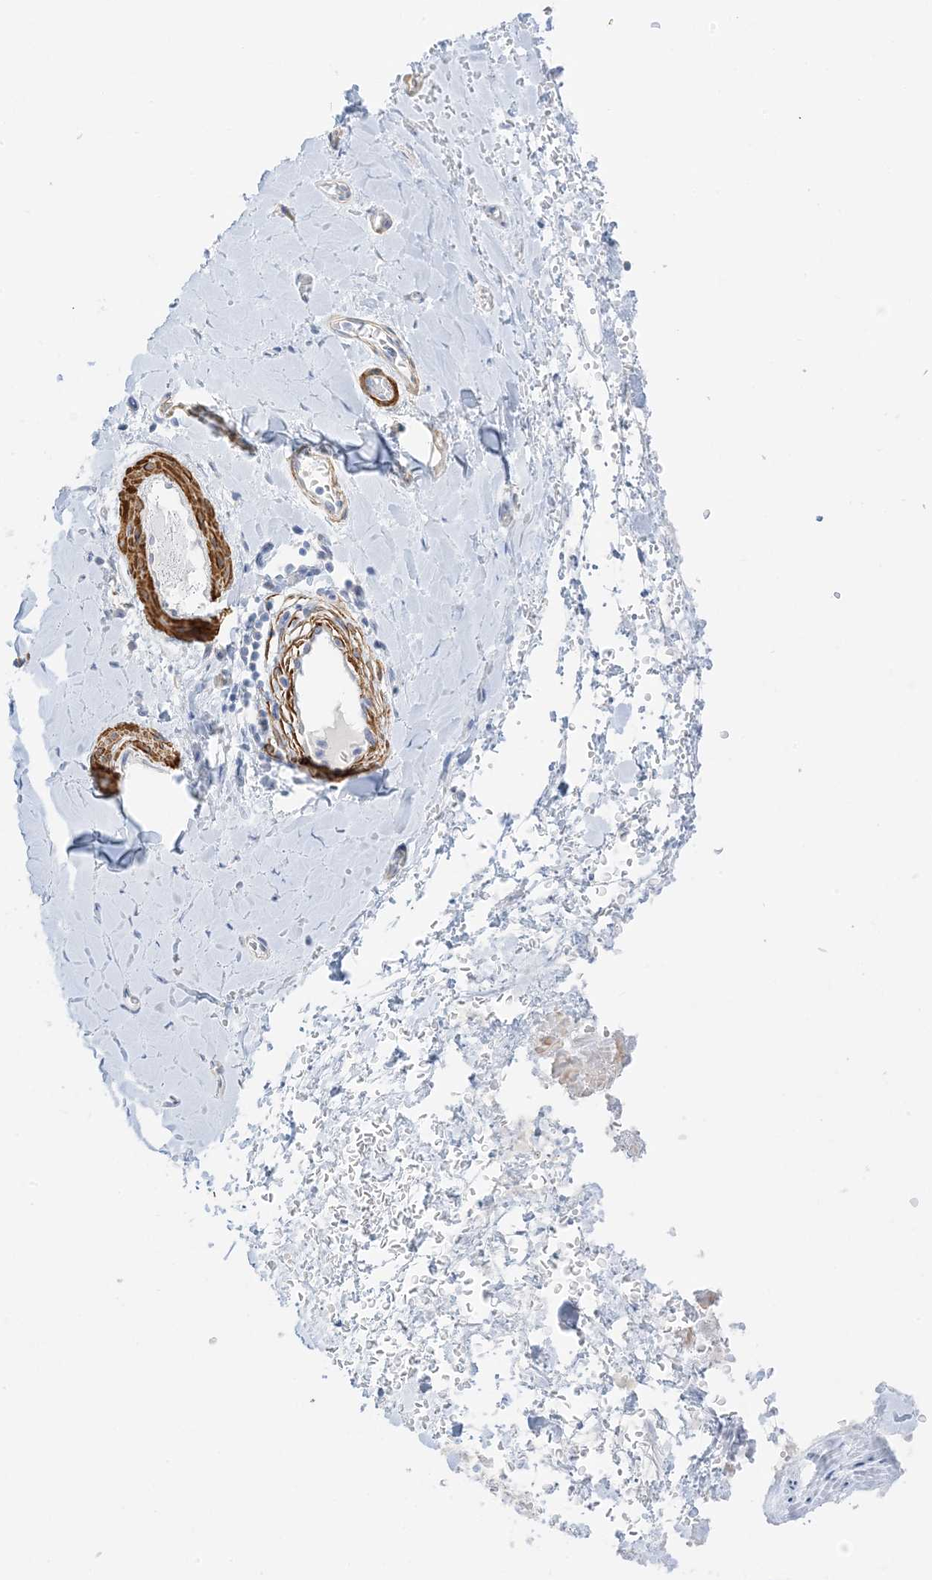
{"staining": {"intensity": "negative", "quantity": "none", "location": "none"}, "tissue": "adipose tissue", "cell_type": "Adipocytes", "image_type": "normal", "snomed": [{"axis": "morphology", "description": "Normal tissue, NOS"}, {"axis": "morphology", "description": "Adenocarcinoma, NOS"}, {"axis": "topography", "description": "Stomach, upper"}, {"axis": "topography", "description": "Peripheral nerve tissue"}], "caption": "IHC of unremarkable human adipose tissue reveals no expression in adipocytes. (Stains: DAB IHC with hematoxylin counter stain, Microscopy: brightfield microscopy at high magnification).", "gene": "SLC22A13", "patient": {"sex": "male", "age": 62}}